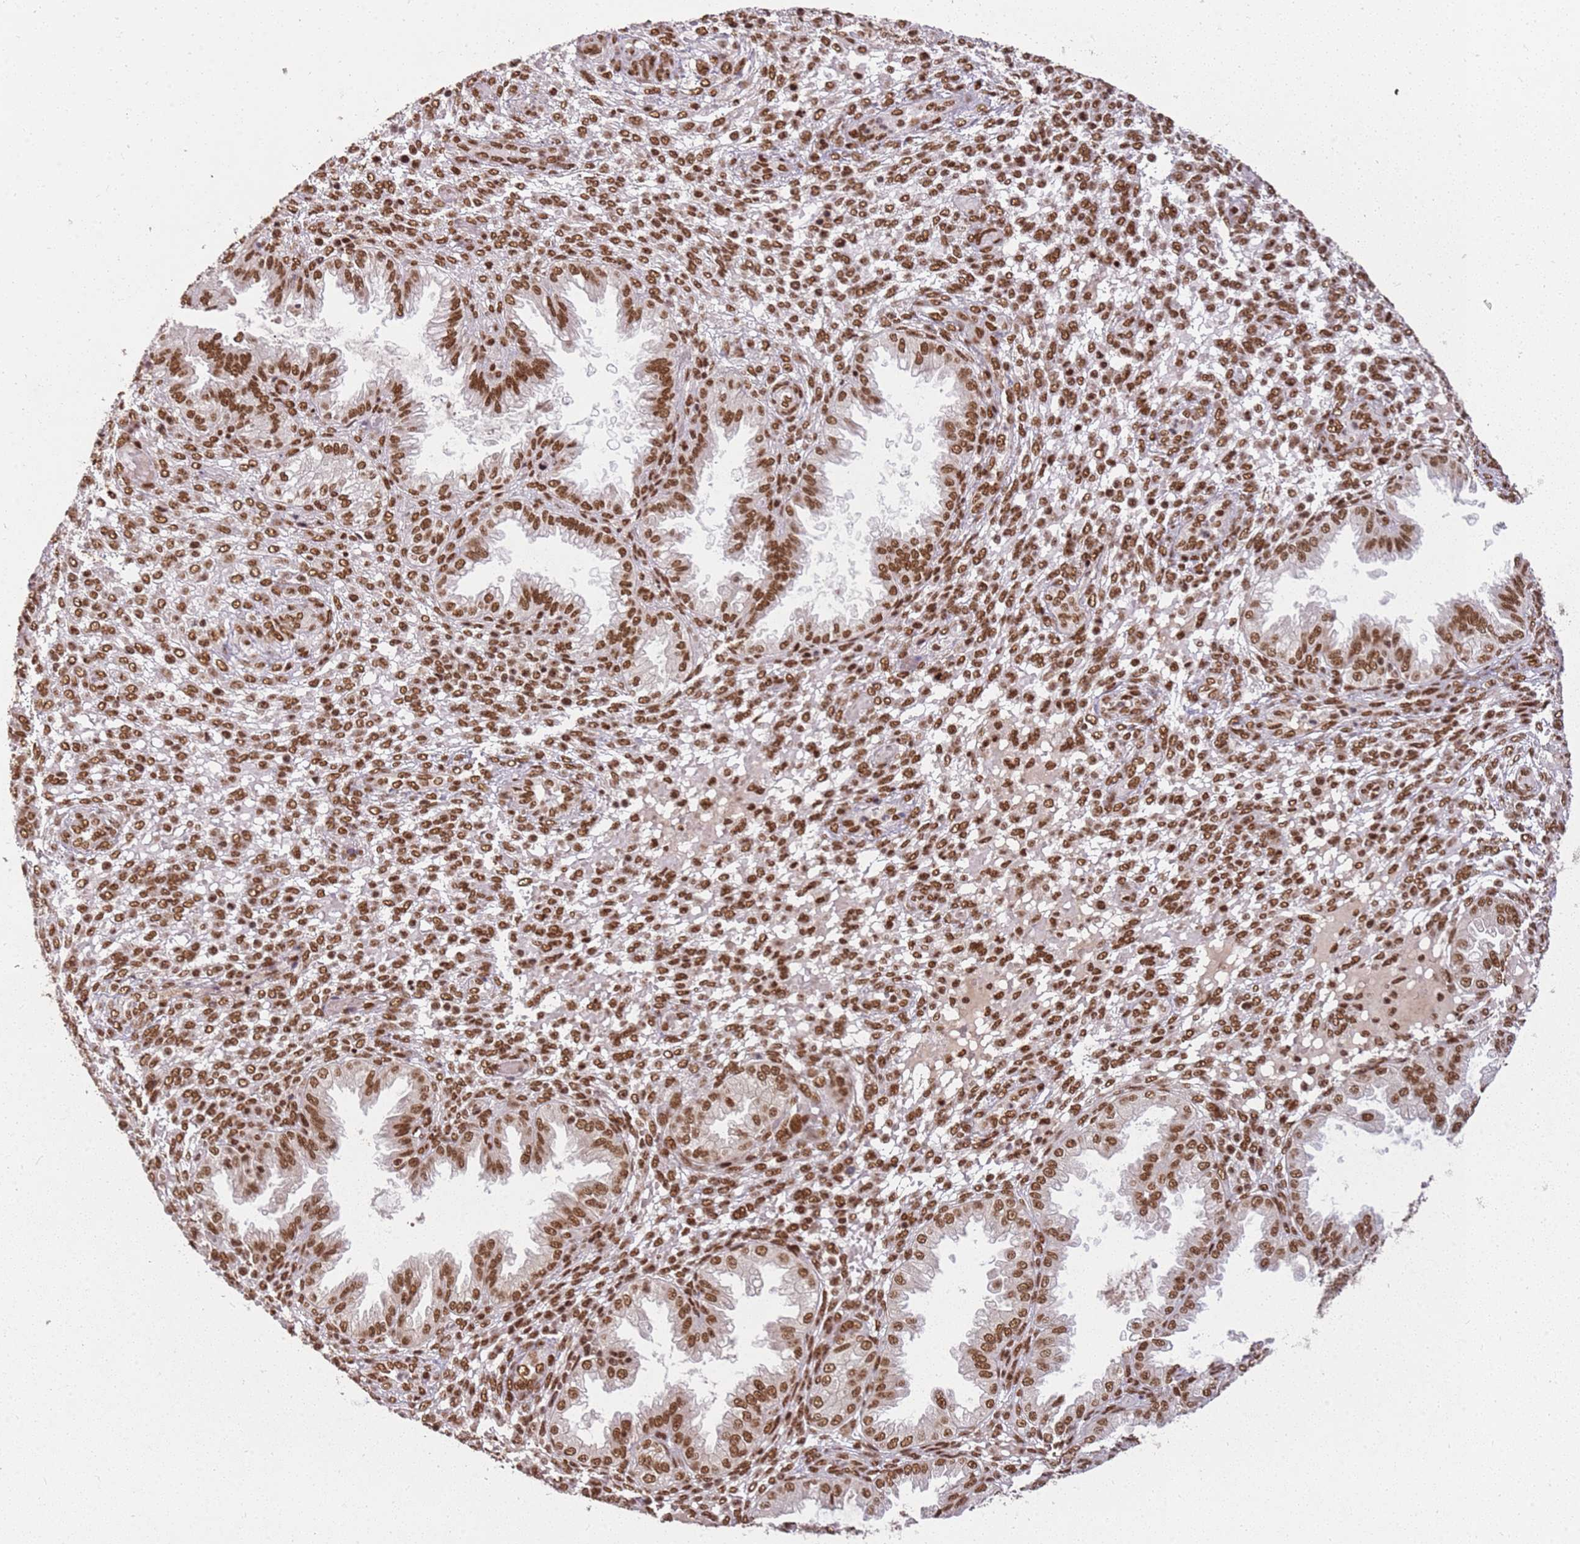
{"staining": {"intensity": "strong", "quantity": ">75%", "location": "nuclear"}, "tissue": "endometrium", "cell_type": "Cells in endometrial stroma", "image_type": "normal", "snomed": [{"axis": "morphology", "description": "Normal tissue, NOS"}, {"axis": "topography", "description": "Endometrium"}], "caption": "DAB (3,3'-diaminobenzidine) immunohistochemical staining of normal human endometrium shows strong nuclear protein staining in about >75% of cells in endometrial stroma.", "gene": "TENT4A", "patient": {"sex": "female", "age": 33}}